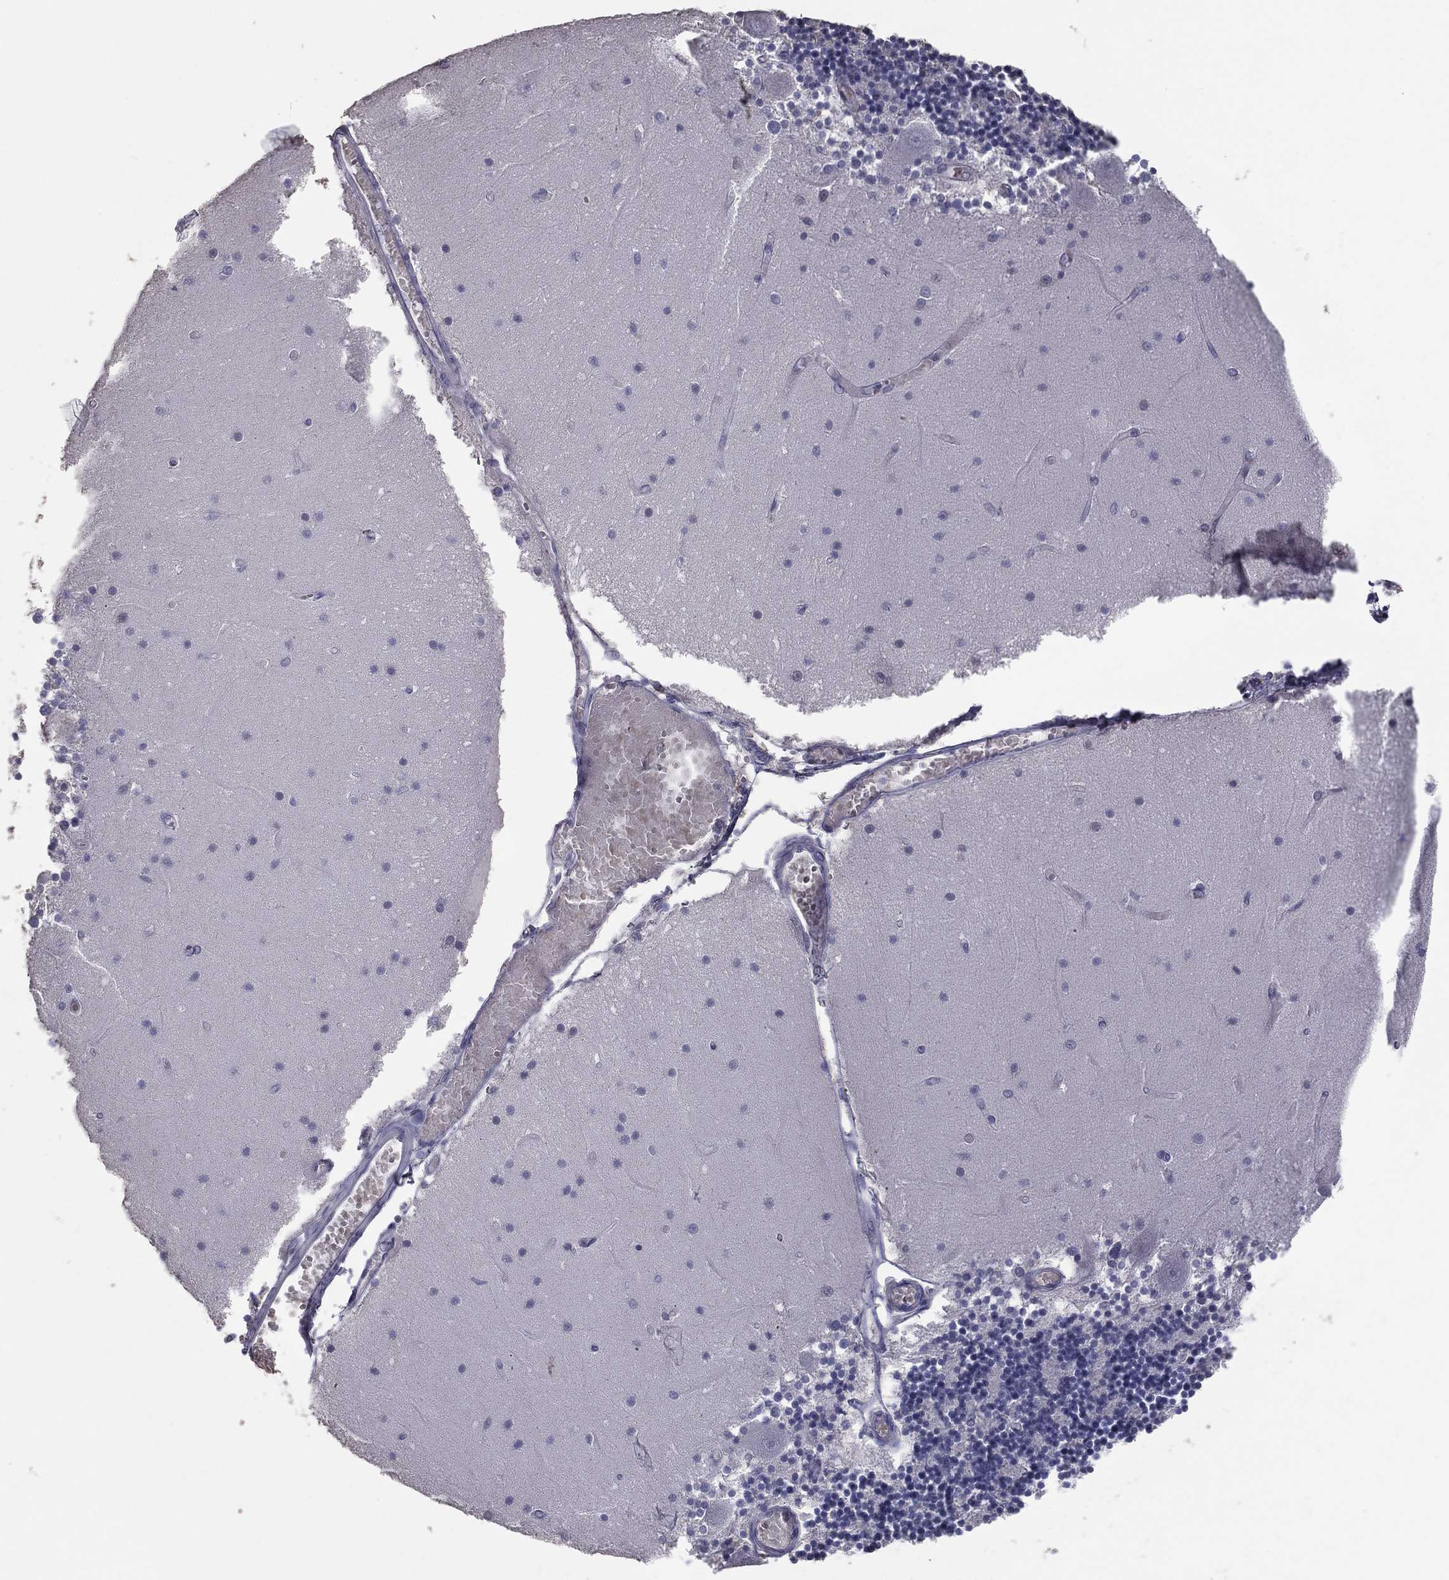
{"staining": {"intensity": "negative", "quantity": "none", "location": "none"}, "tissue": "cerebellum", "cell_type": "Cells in granular layer", "image_type": "normal", "snomed": [{"axis": "morphology", "description": "Normal tissue, NOS"}, {"axis": "topography", "description": "Cerebellum"}], "caption": "High magnification brightfield microscopy of benign cerebellum stained with DAB (brown) and counterstained with hematoxylin (blue): cells in granular layer show no significant staining. (DAB immunohistochemistry (IHC) visualized using brightfield microscopy, high magnification).", "gene": "ESX1", "patient": {"sex": "female", "age": 28}}